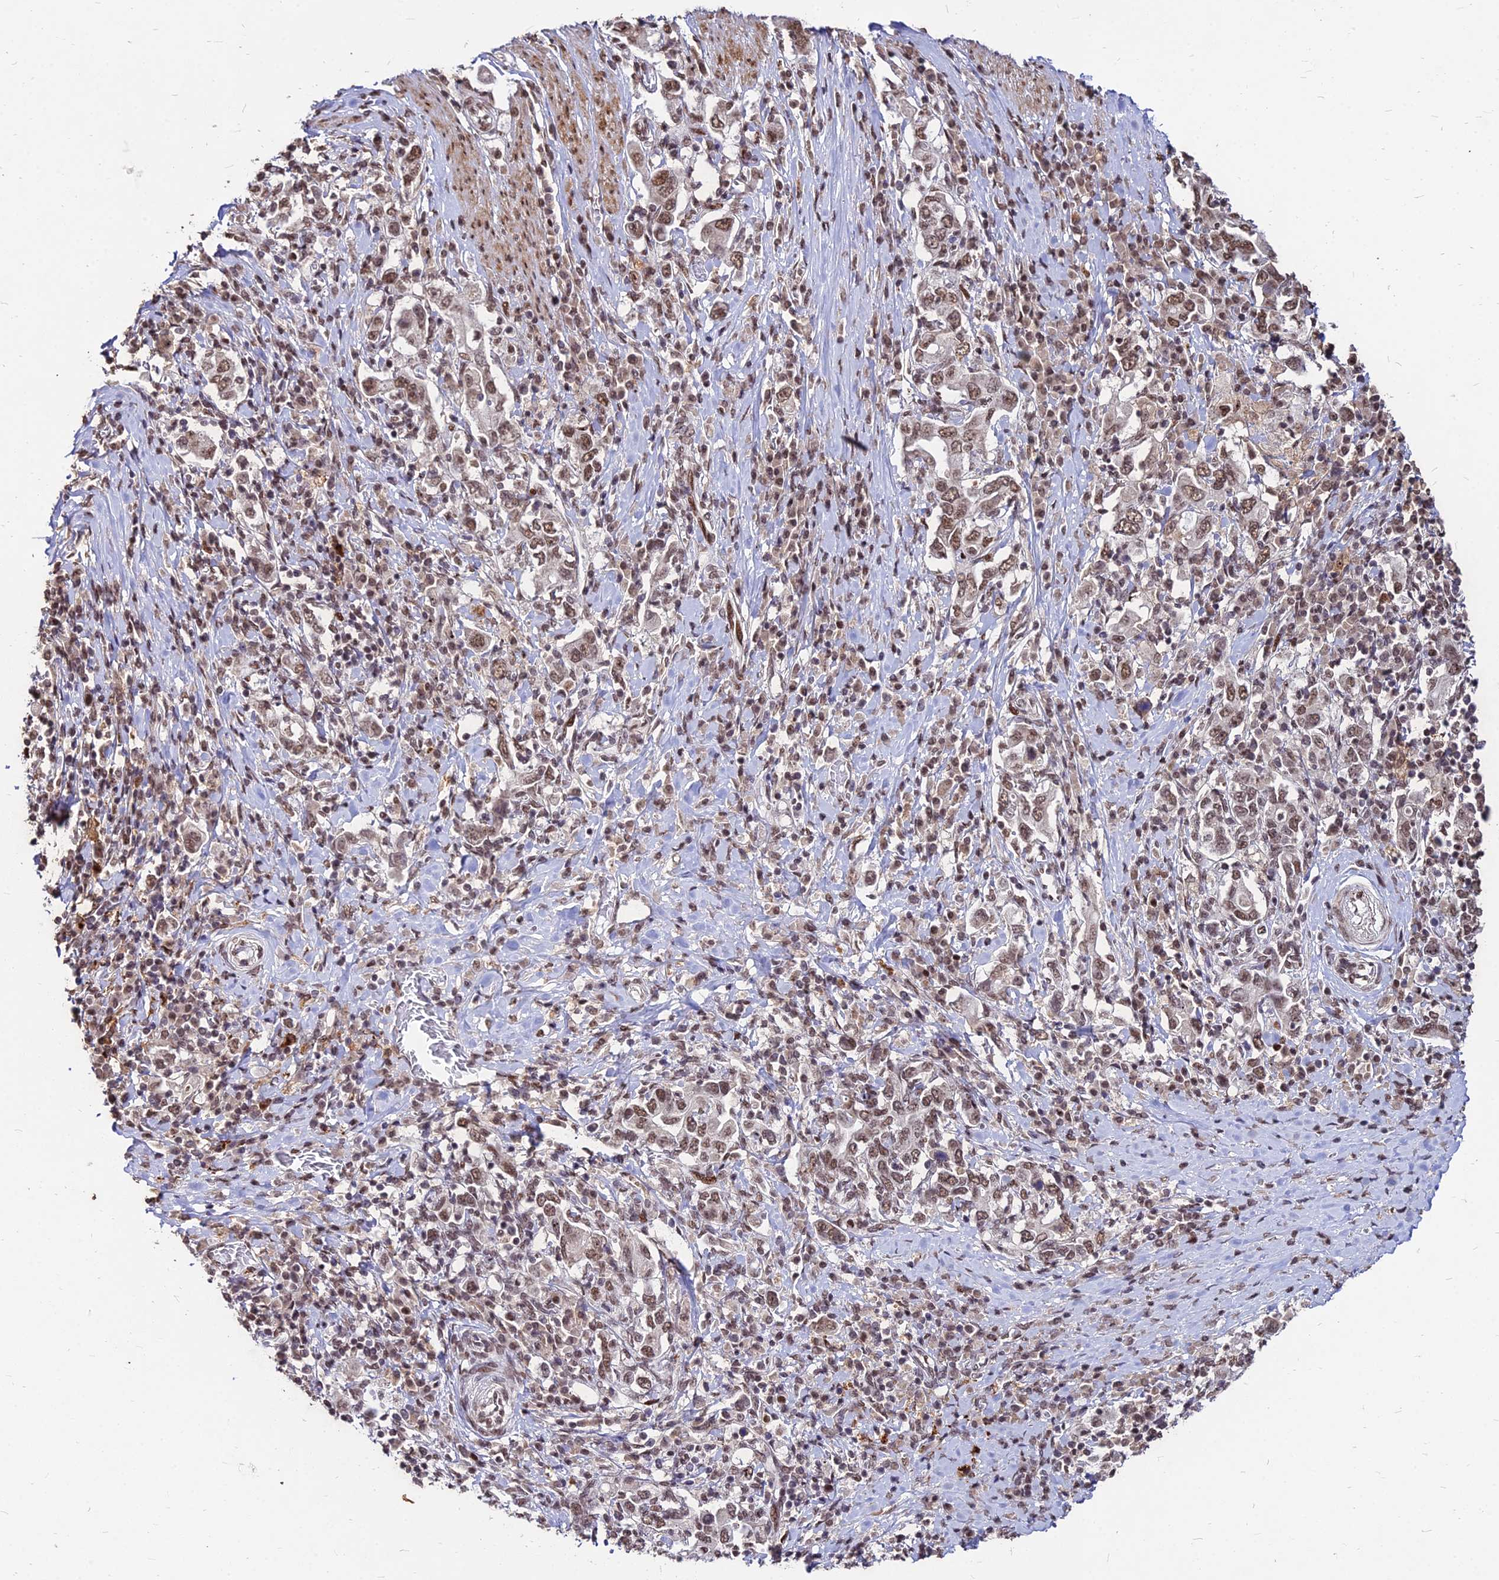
{"staining": {"intensity": "moderate", "quantity": ">75%", "location": "nuclear"}, "tissue": "stomach cancer", "cell_type": "Tumor cells", "image_type": "cancer", "snomed": [{"axis": "morphology", "description": "Adenocarcinoma, NOS"}, {"axis": "topography", "description": "Stomach, upper"}, {"axis": "topography", "description": "Stomach"}], "caption": "This is a photomicrograph of immunohistochemistry (IHC) staining of adenocarcinoma (stomach), which shows moderate expression in the nuclear of tumor cells.", "gene": "ZBED4", "patient": {"sex": "male", "age": 62}}